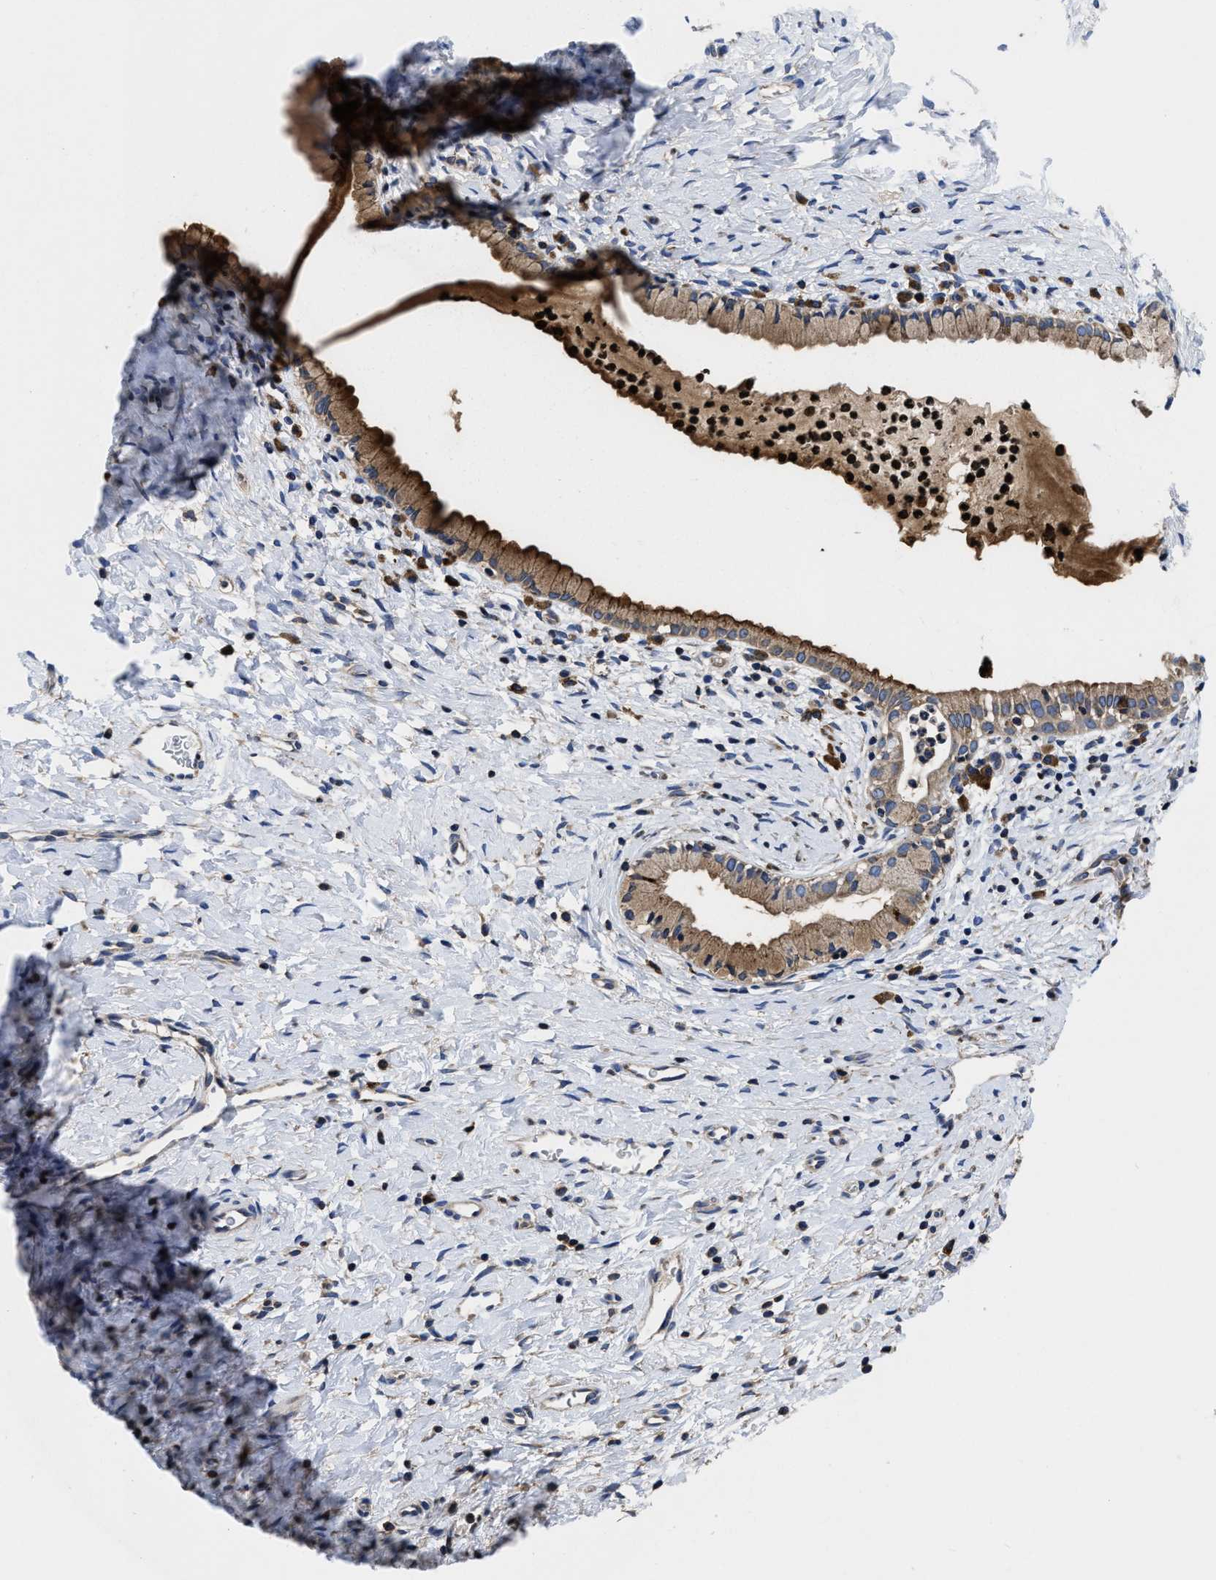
{"staining": {"intensity": "strong", "quantity": ">75%", "location": "cytoplasmic/membranous"}, "tissue": "cervix", "cell_type": "Glandular cells", "image_type": "normal", "snomed": [{"axis": "morphology", "description": "Normal tissue, NOS"}, {"axis": "topography", "description": "Cervix"}], "caption": "Unremarkable cervix exhibits strong cytoplasmic/membranous expression in about >75% of glandular cells Immunohistochemistry (ihc) stains the protein in brown and the nuclei are stained blue..", "gene": "YARS1", "patient": {"sex": "female", "age": 72}}